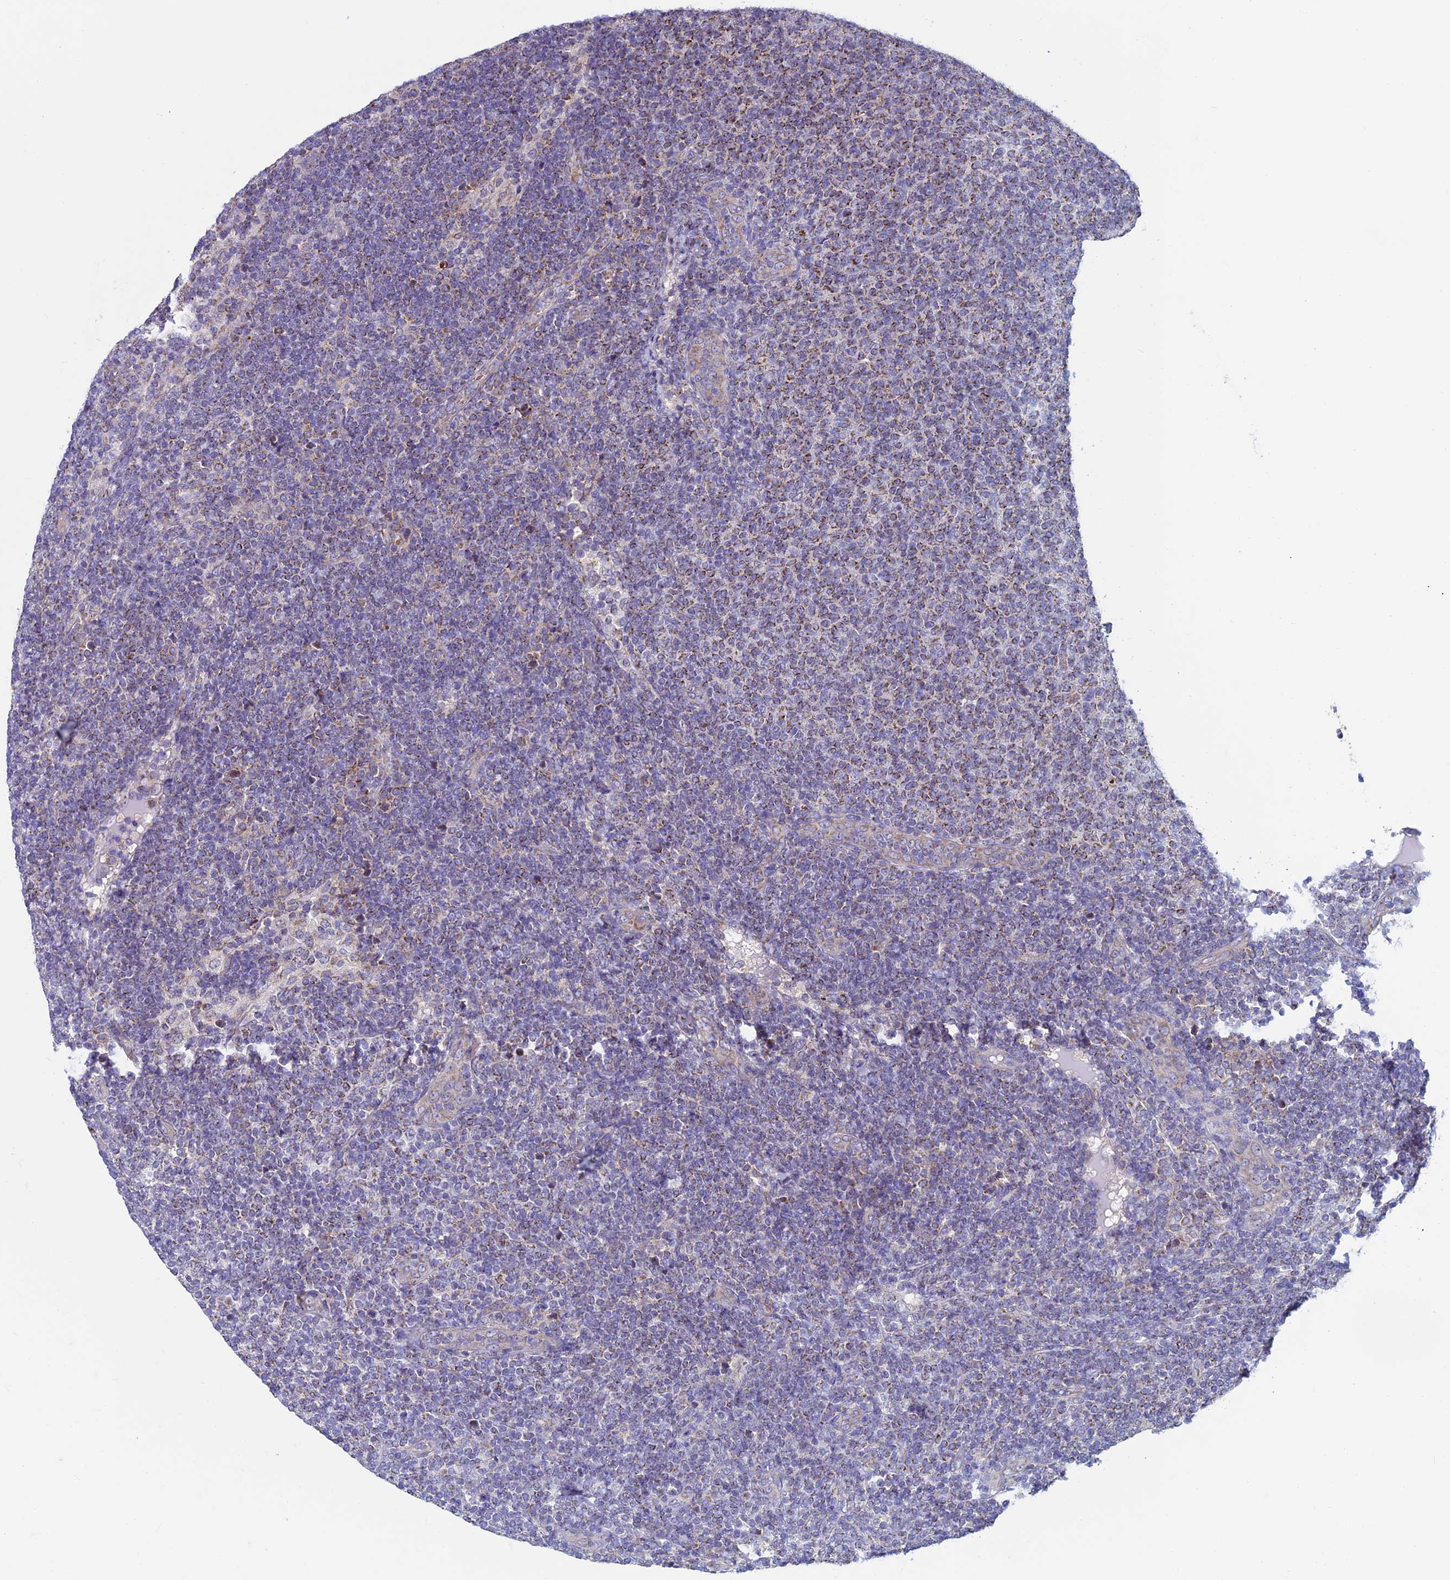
{"staining": {"intensity": "weak", "quantity": "25%-75%", "location": "cytoplasmic/membranous"}, "tissue": "lymphoma", "cell_type": "Tumor cells", "image_type": "cancer", "snomed": [{"axis": "morphology", "description": "Malignant lymphoma, non-Hodgkin's type, Low grade"}, {"axis": "topography", "description": "Lymph node"}], "caption": "Protein staining demonstrates weak cytoplasmic/membranous positivity in about 25%-75% of tumor cells in malignant lymphoma, non-Hodgkin's type (low-grade). (brown staining indicates protein expression, while blue staining denotes nuclei).", "gene": "MFSD12", "patient": {"sex": "male", "age": 66}}